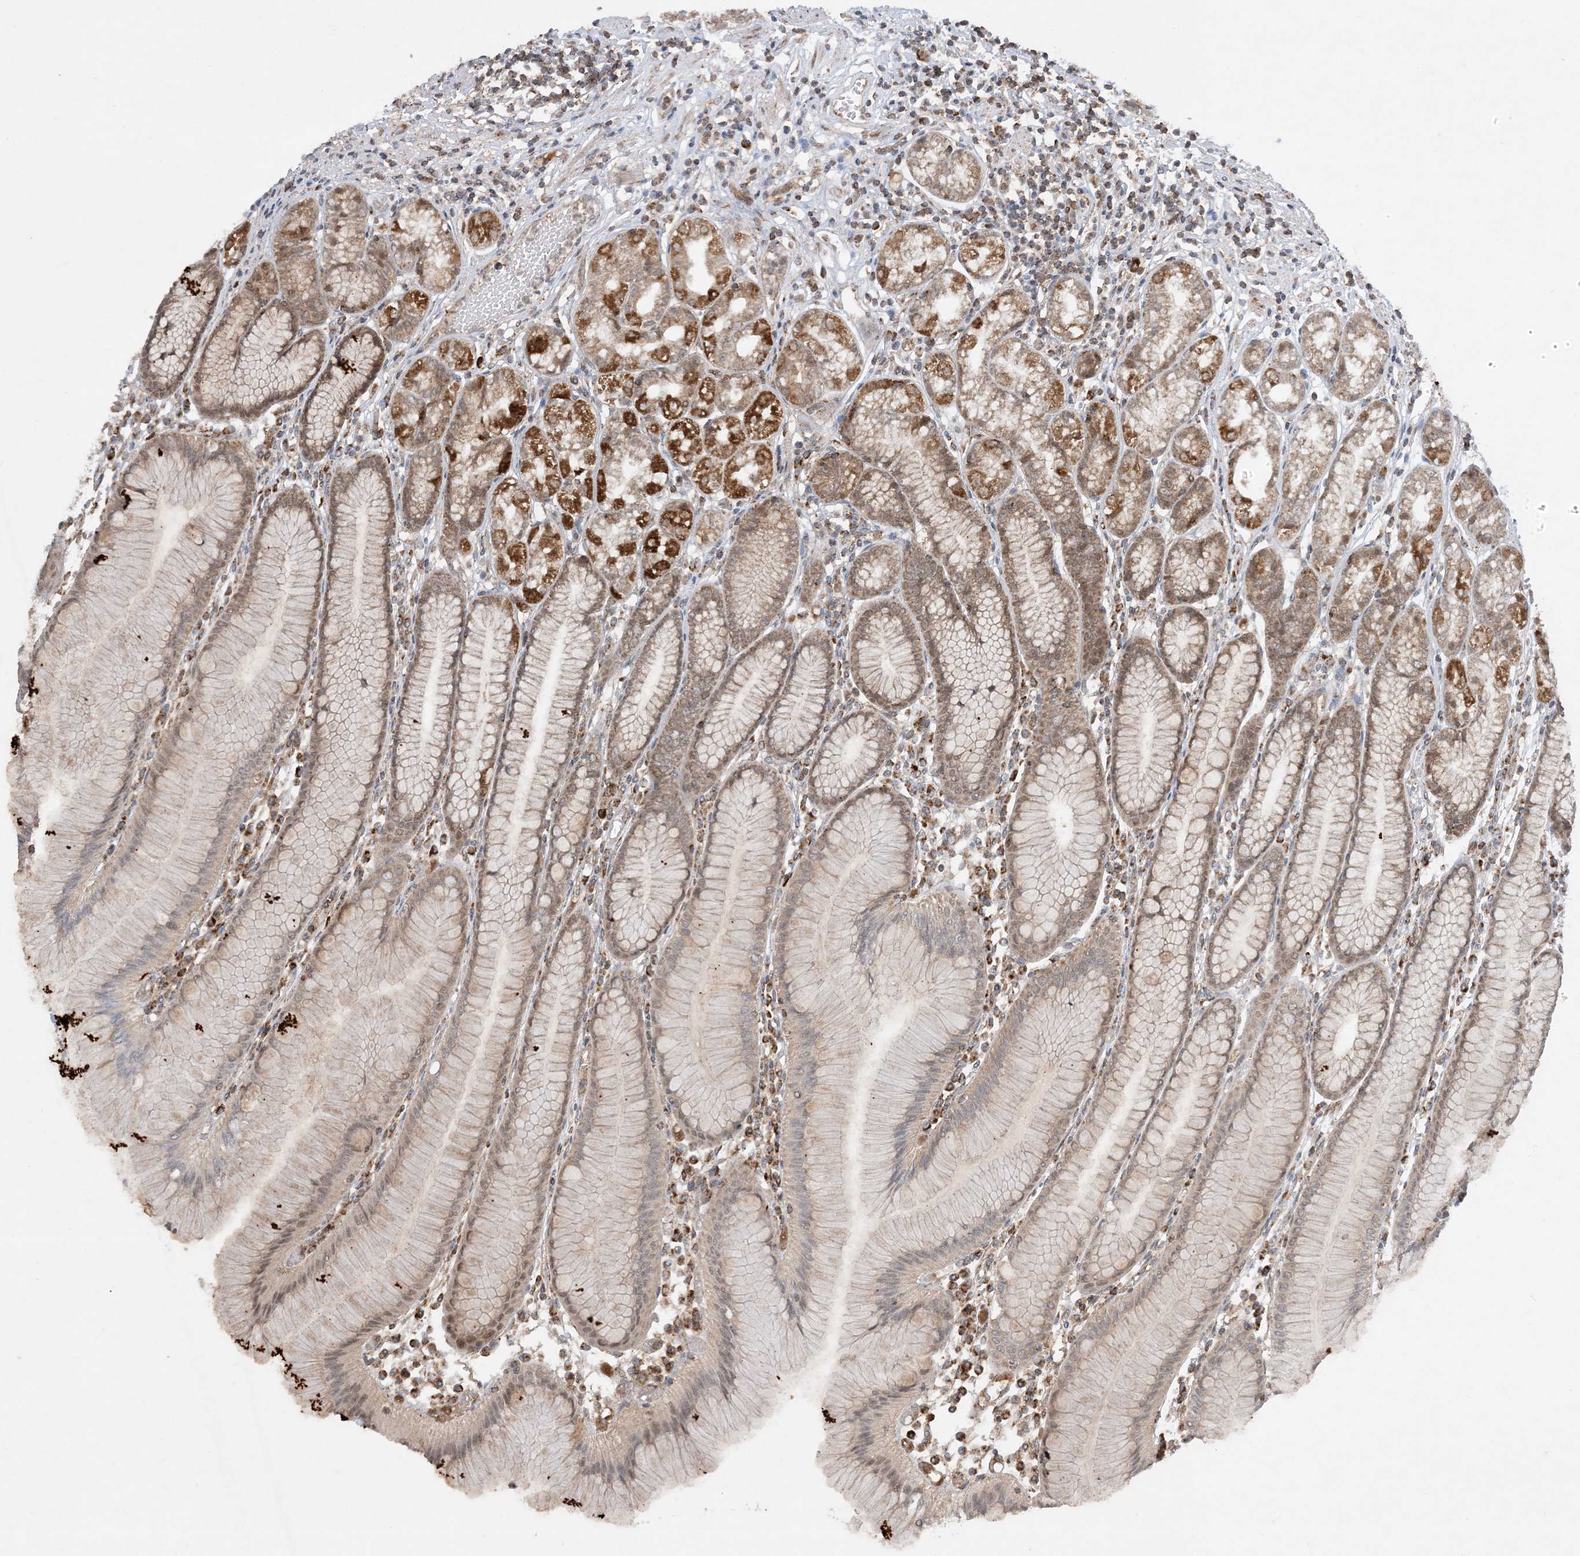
{"staining": {"intensity": "moderate", "quantity": ">75%", "location": "cytoplasmic/membranous"}, "tissue": "stomach", "cell_type": "Glandular cells", "image_type": "normal", "snomed": [{"axis": "morphology", "description": "Normal tissue, NOS"}, {"axis": "topography", "description": "Stomach"}], "caption": "The histopathology image demonstrates a brown stain indicating the presence of a protein in the cytoplasmic/membranous of glandular cells in stomach.", "gene": "NDUFAF3", "patient": {"sex": "female", "age": 57}}